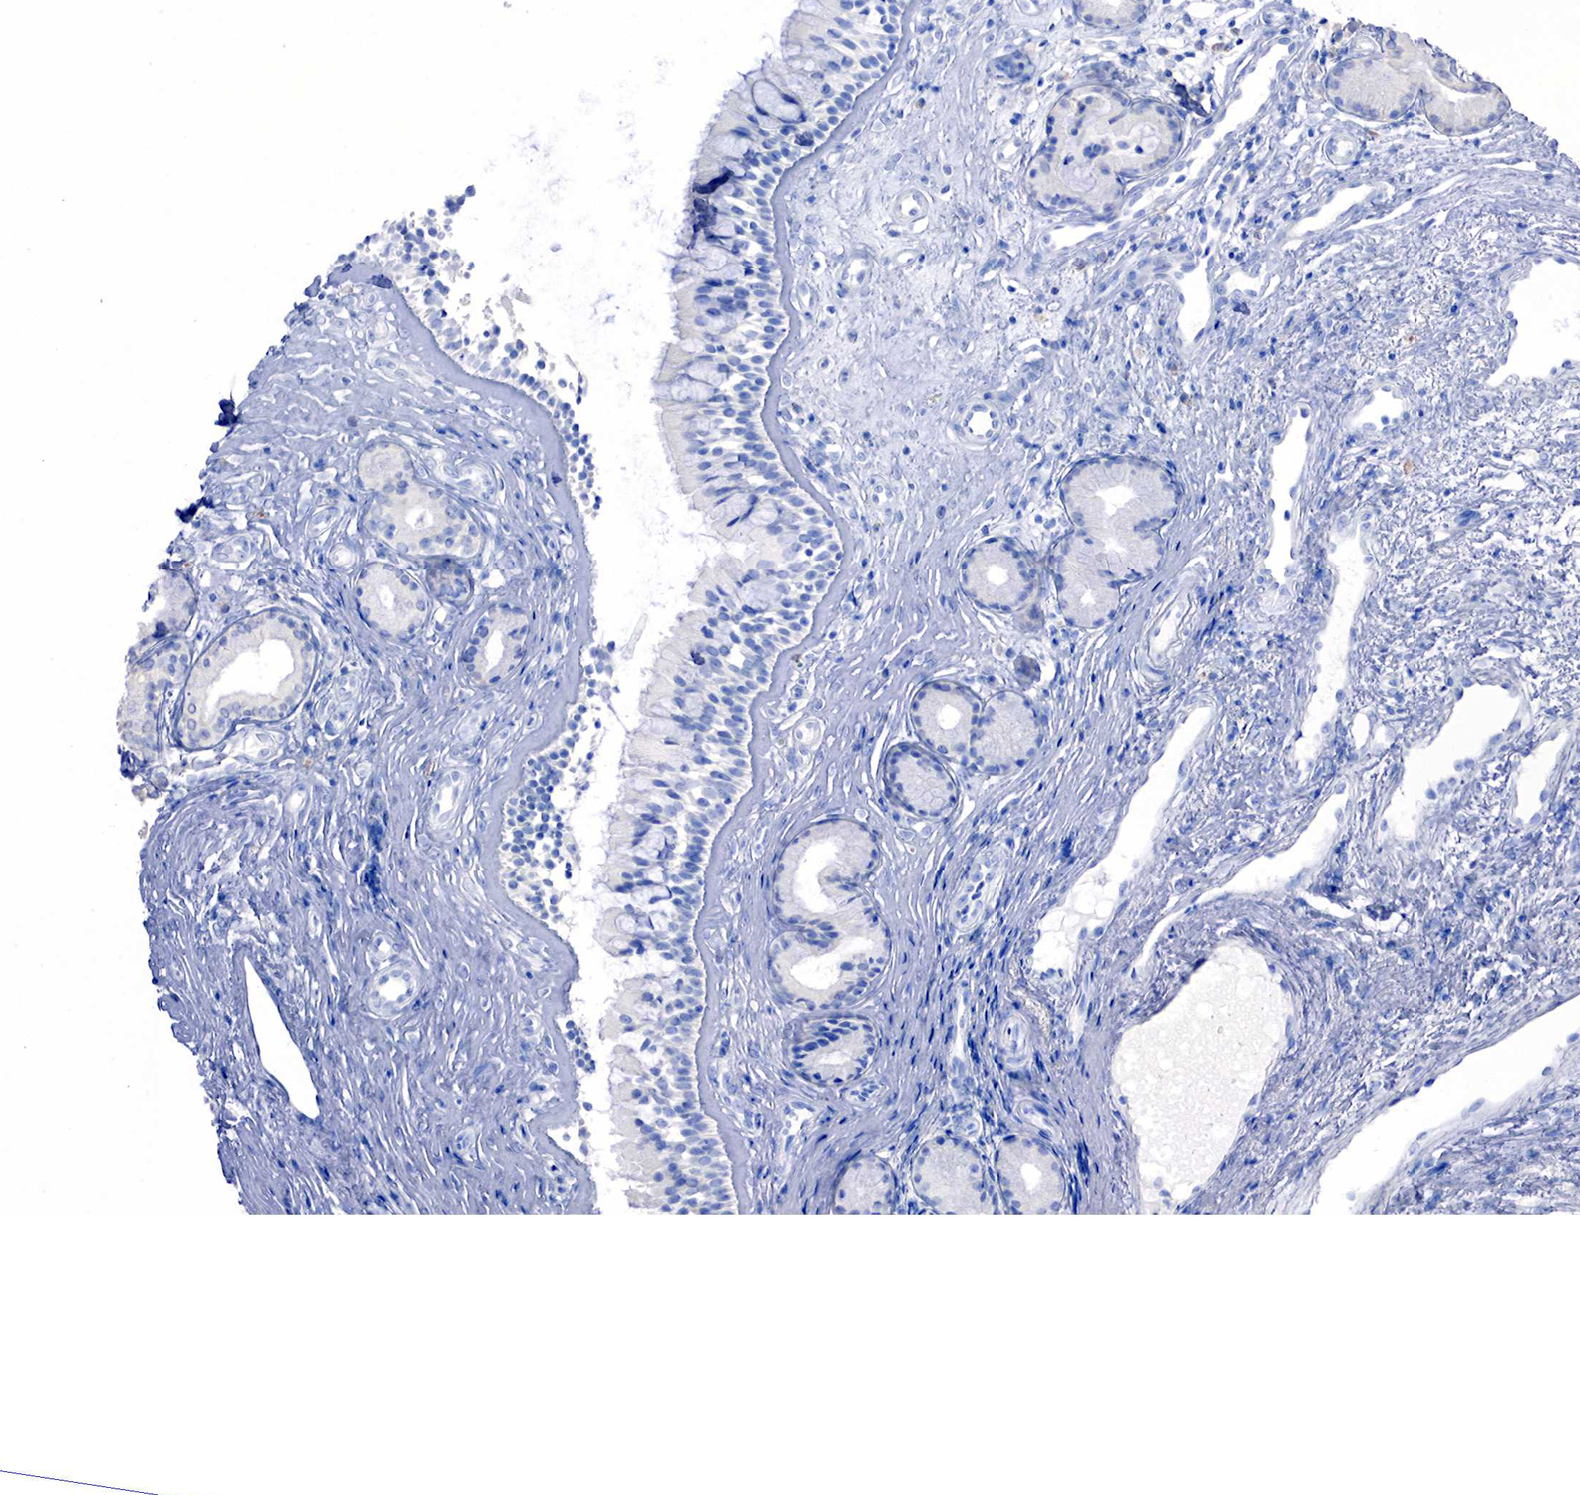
{"staining": {"intensity": "negative", "quantity": "none", "location": "none"}, "tissue": "nasopharynx", "cell_type": "Respiratory epithelial cells", "image_type": "normal", "snomed": [{"axis": "morphology", "description": "Normal tissue, NOS"}, {"axis": "topography", "description": "Nasopharynx"}], "caption": "DAB (3,3'-diaminobenzidine) immunohistochemical staining of unremarkable nasopharynx shows no significant staining in respiratory epithelial cells.", "gene": "CHGA", "patient": {"sex": "female", "age": 78}}